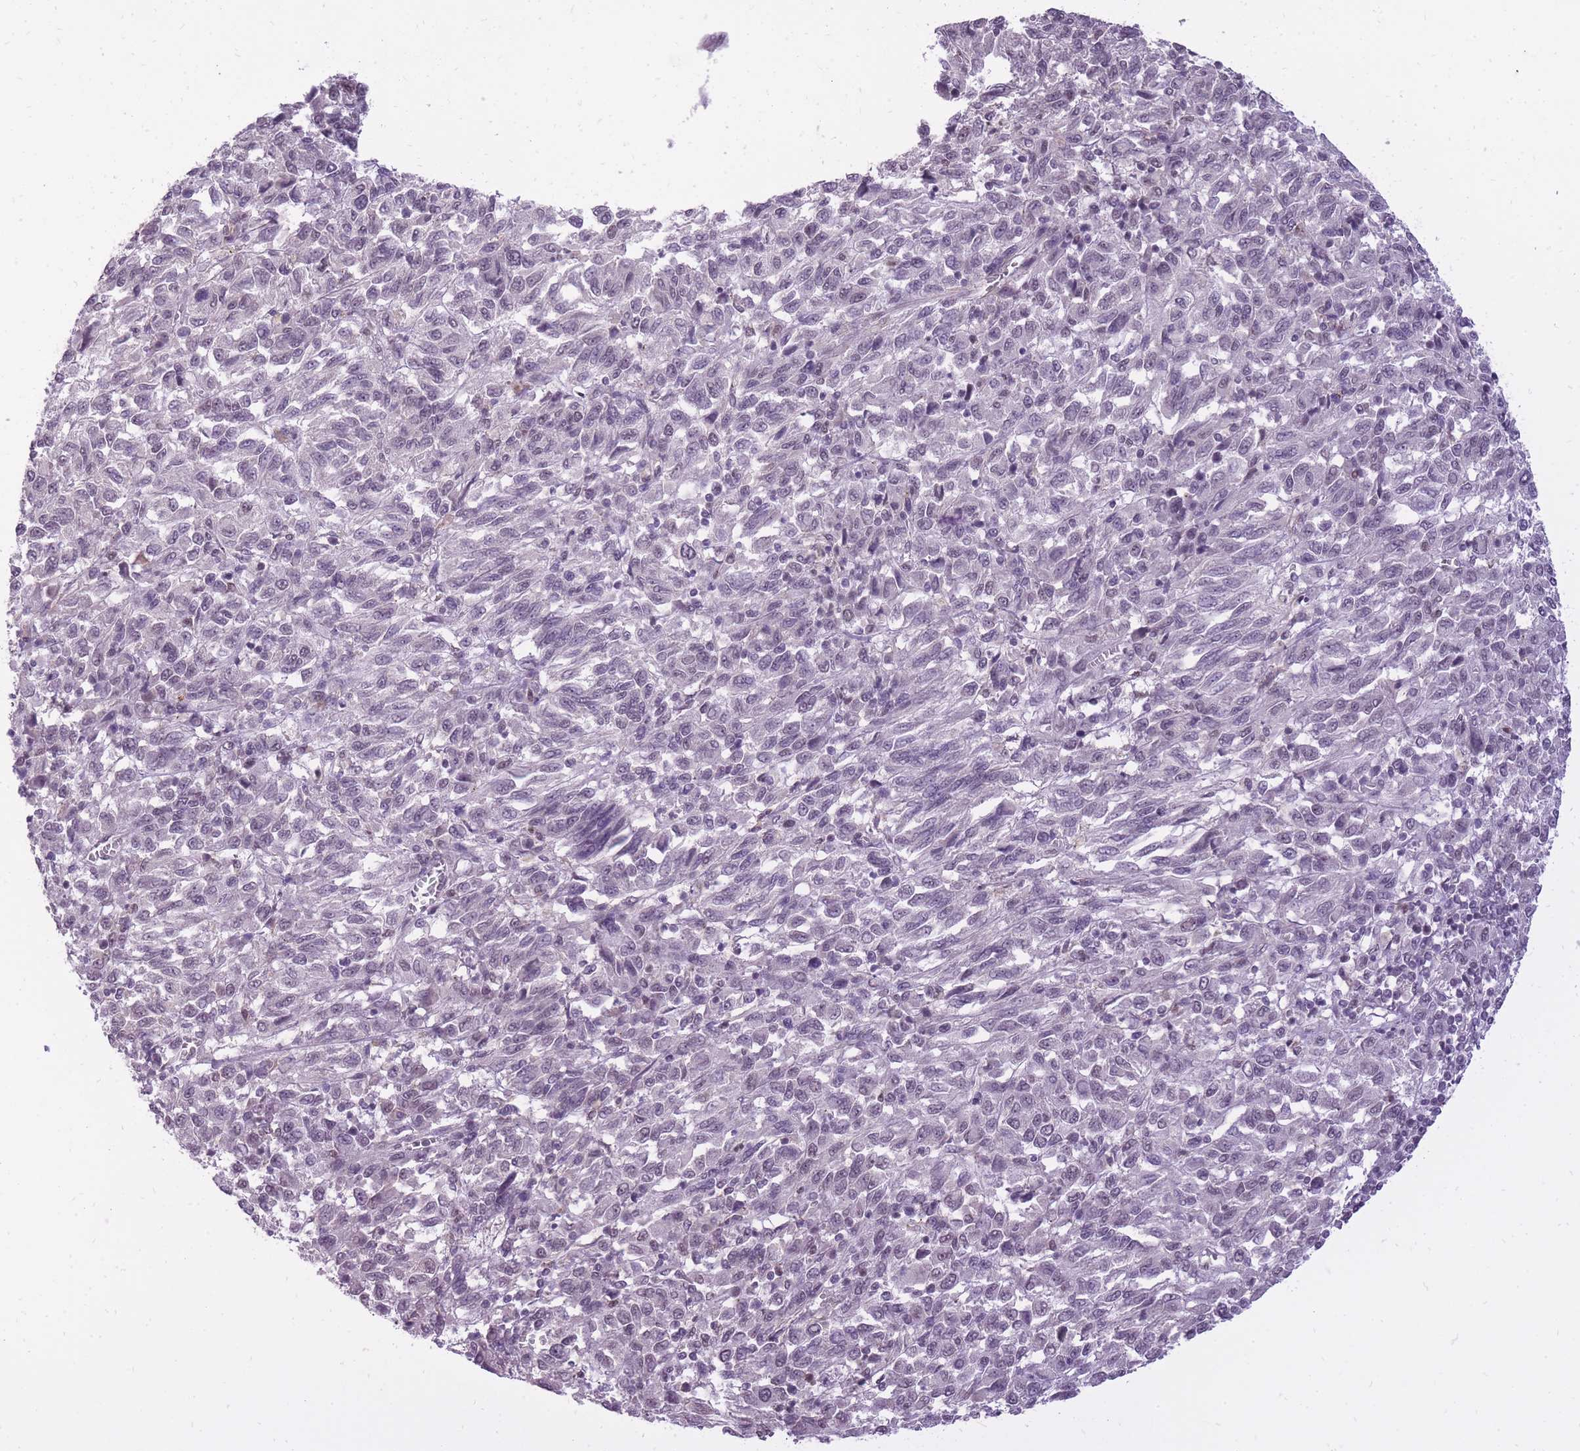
{"staining": {"intensity": "negative", "quantity": "none", "location": "none"}, "tissue": "melanoma", "cell_type": "Tumor cells", "image_type": "cancer", "snomed": [{"axis": "morphology", "description": "Malignant melanoma, Metastatic site"}, {"axis": "topography", "description": "Lung"}], "caption": "This image is of malignant melanoma (metastatic site) stained with IHC to label a protein in brown with the nuclei are counter-stained blue. There is no expression in tumor cells. The staining was performed using DAB to visualize the protein expression in brown, while the nuclei were stained in blue with hematoxylin (Magnification: 20x).", "gene": "TIGD1", "patient": {"sex": "male", "age": 64}}